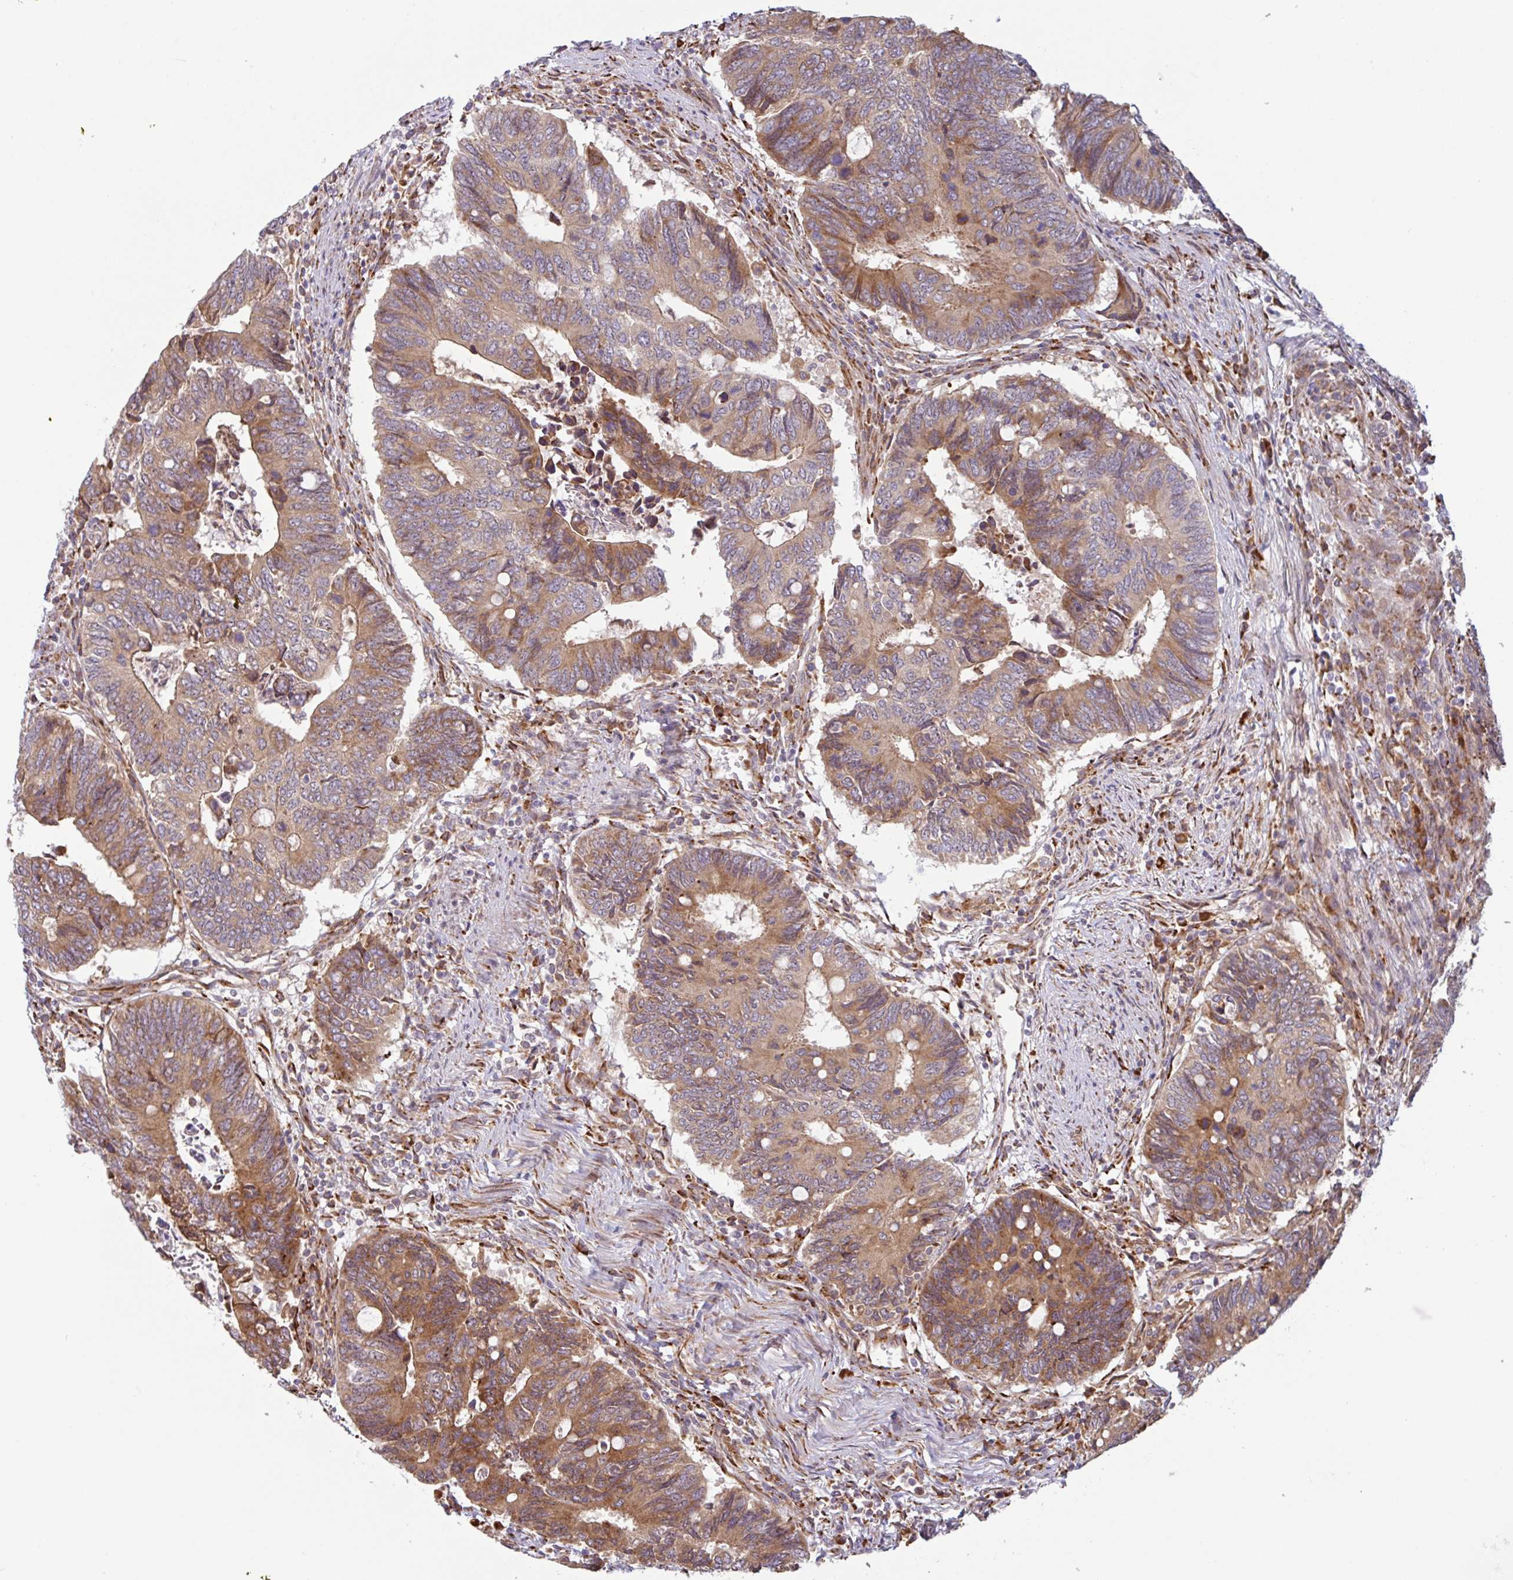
{"staining": {"intensity": "moderate", "quantity": ">75%", "location": "cytoplasmic/membranous"}, "tissue": "colorectal cancer", "cell_type": "Tumor cells", "image_type": "cancer", "snomed": [{"axis": "morphology", "description": "Adenocarcinoma, NOS"}, {"axis": "topography", "description": "Colon"}], "caption": "Immunohistochemical staining of human adenocarcinoma (colorectal) demonstrates moderate cytoplasmic/membranous protein staining in about >75% of tumor cells.", "gene": "RIT1", "patient": {"sex": "male", "age": 87}}